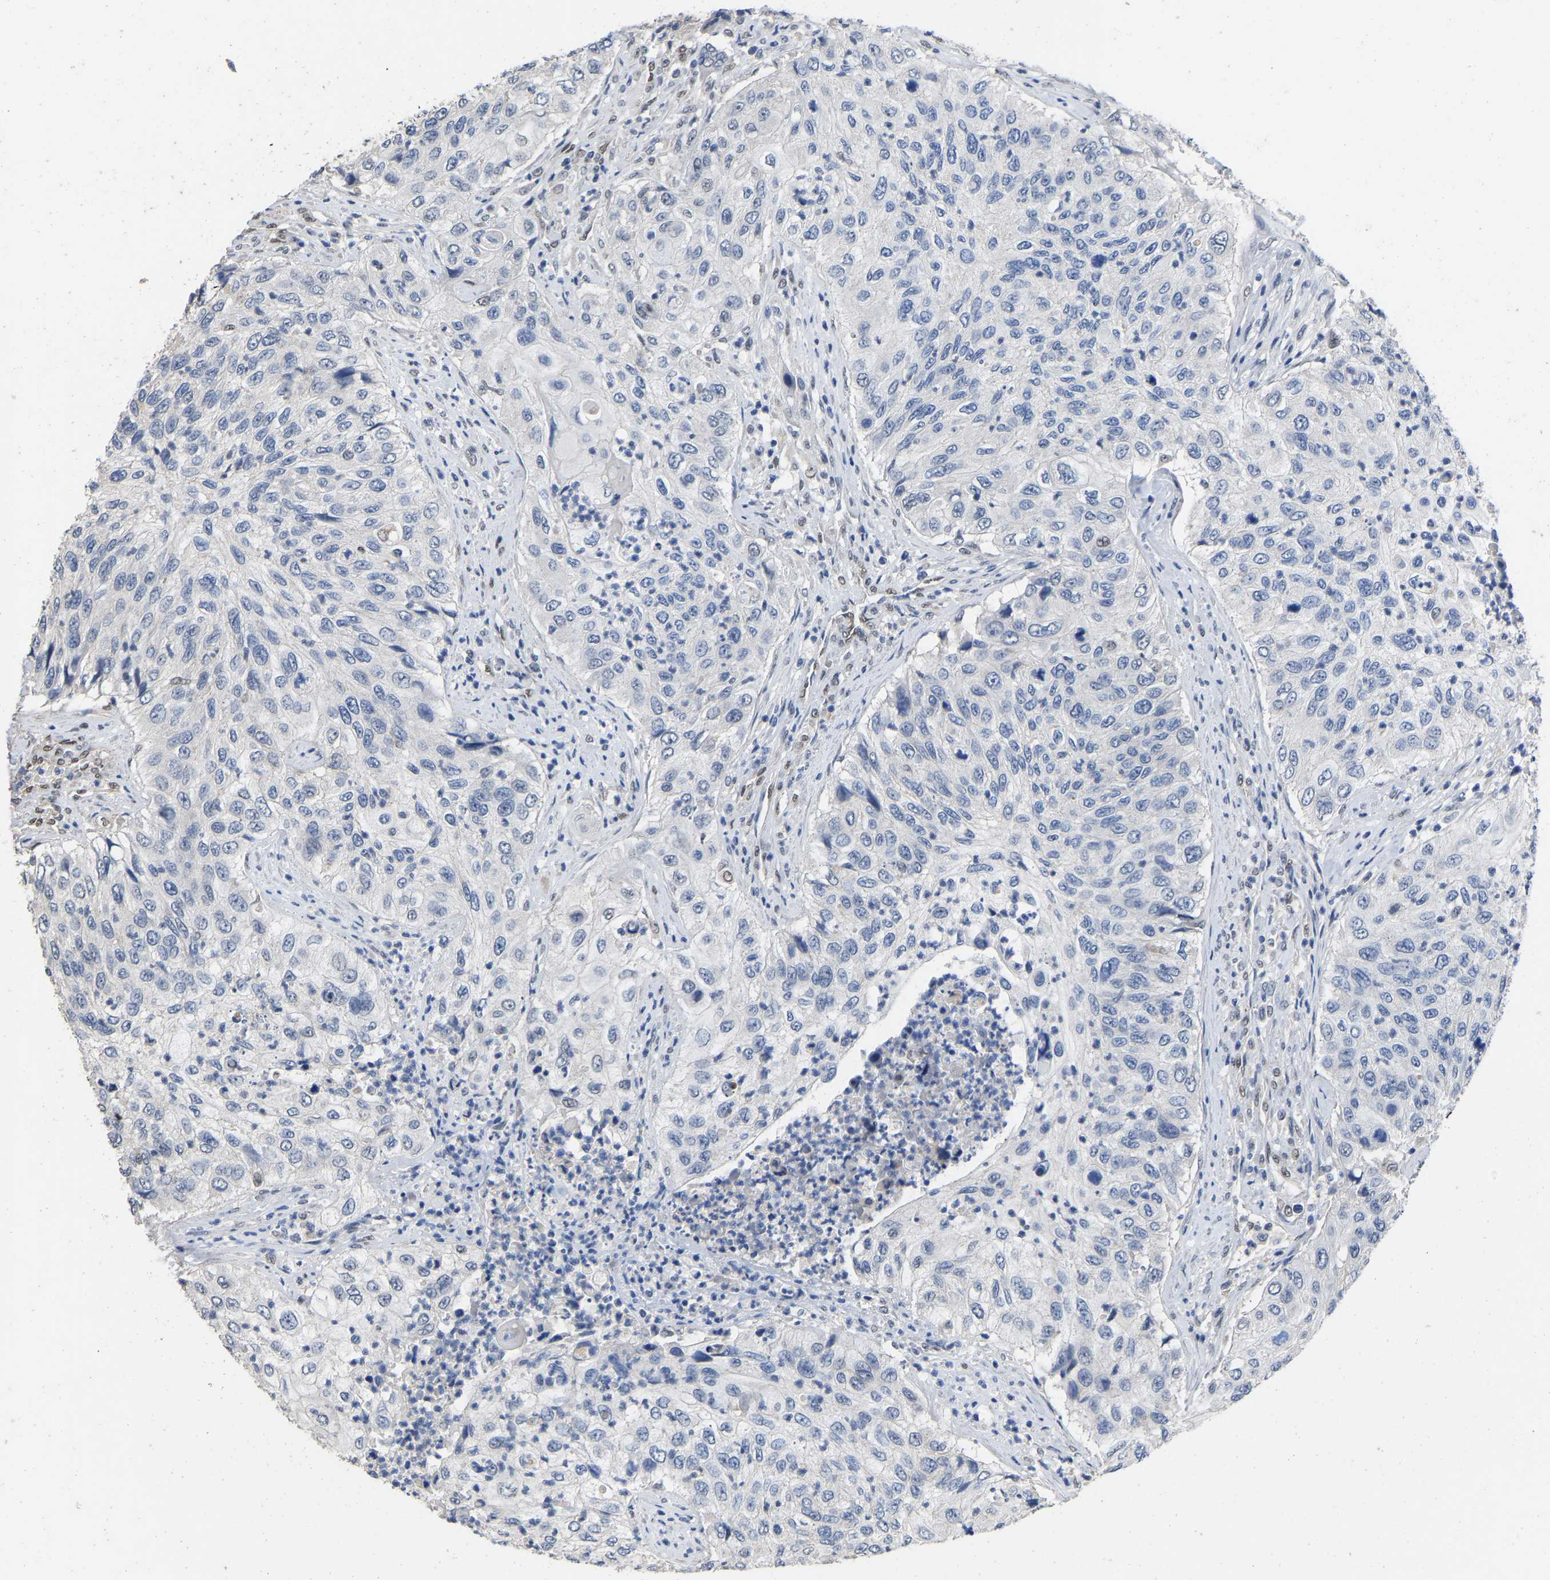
{"staining": {"intensity": "negative", "quantity": "none", "location": "none"}, "tissue": "urothelial cancer", "cell_type": "Tumor cells", "image_type": "cancer", "snomed": [{"axis": "morphology", "description": "Urothelial carcinoma, High grade"}, {"axis": "topography", "description": "Urinary bladder"}], "caption": "This image is of urothelial cancer stained with immunohistochemistry to label a protein in brown with the nuclei are counter-stained blue. There is no staining in tumor cells.", "gene": "QKI", "patient": {"sex": "female", "age": 60}}